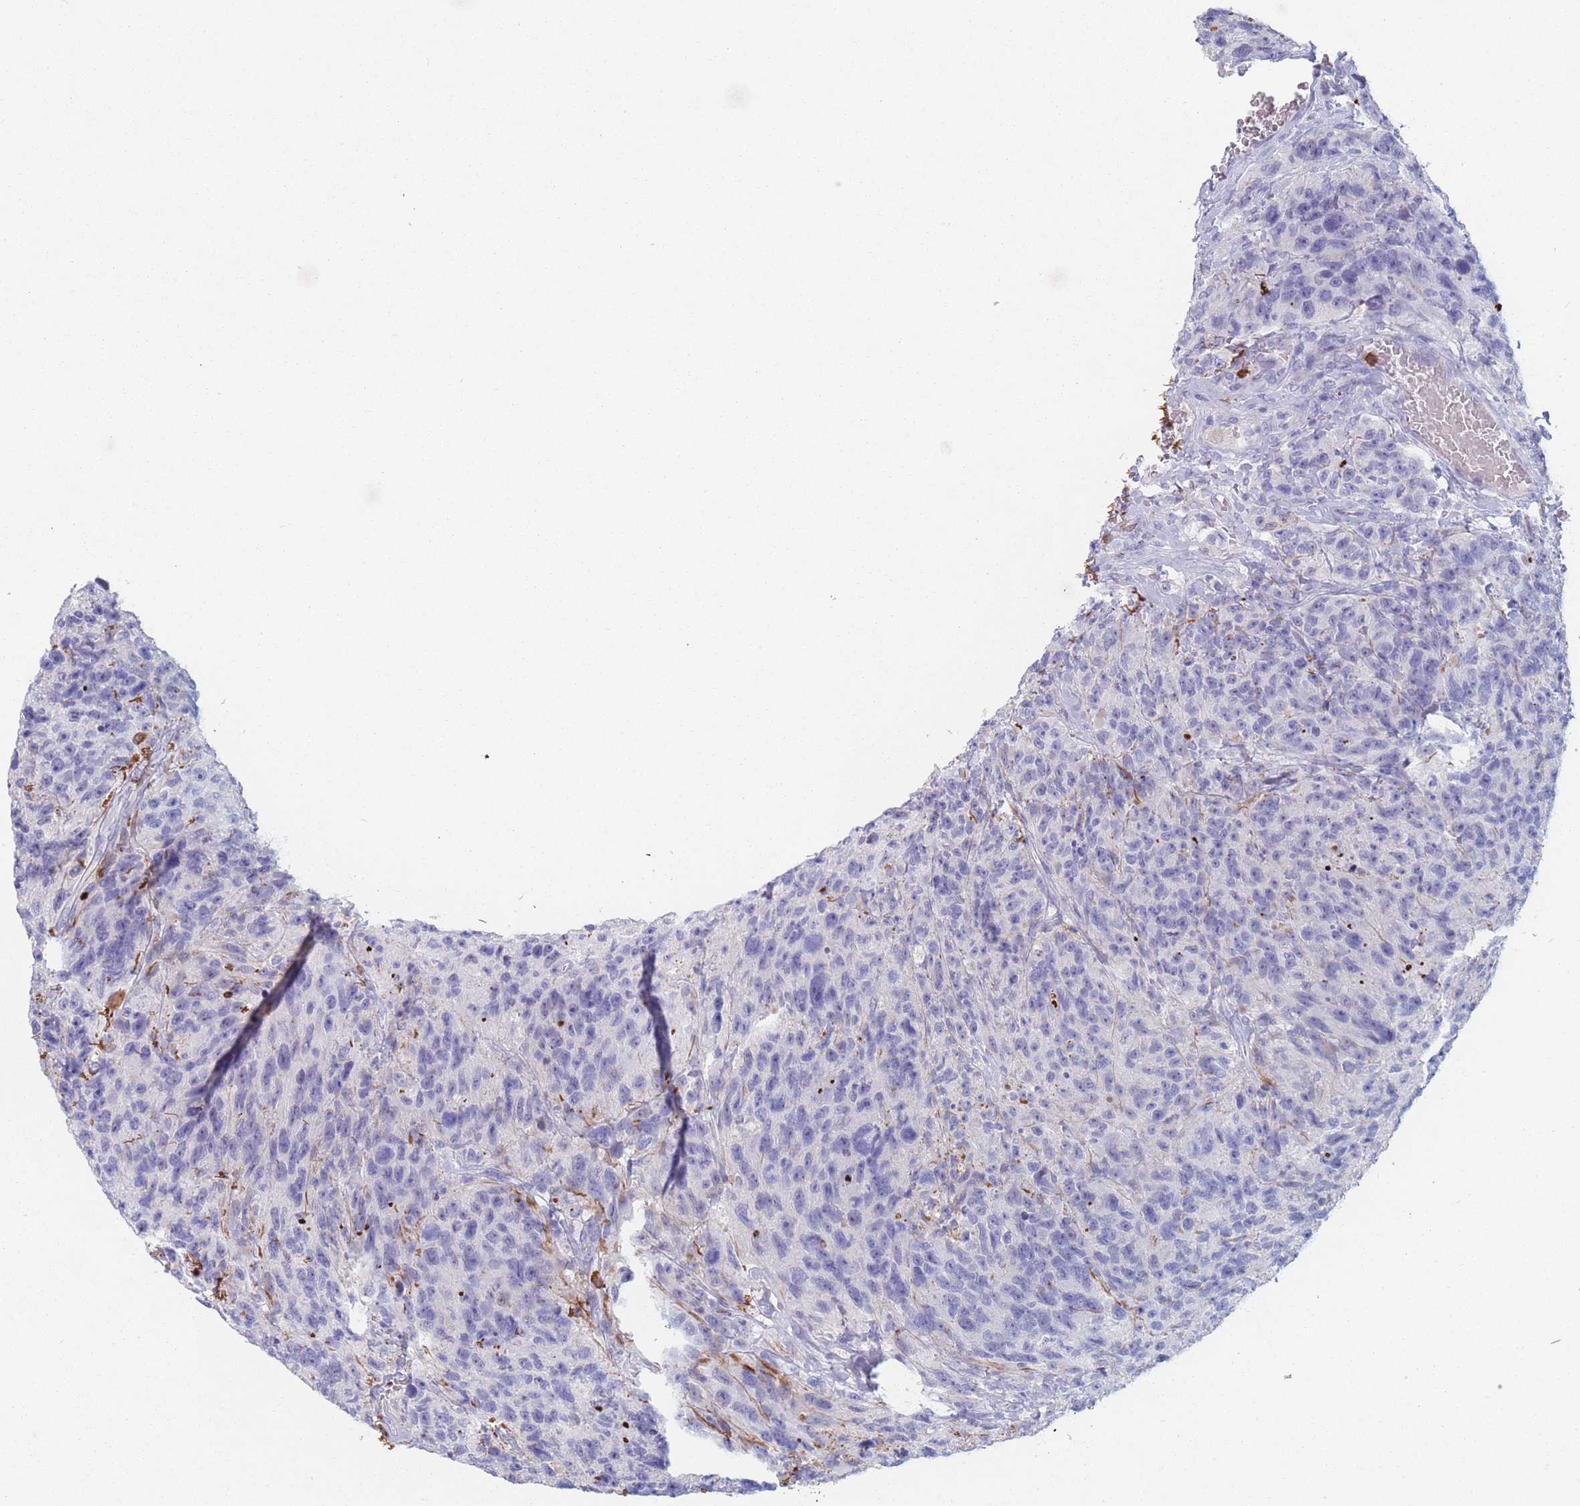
{"staining": {"intensity": "negative", "quantity": "none", "location": "none"}, "tissue": "glioma", "cell_type": "Tumor cells", "image_type": "cancer", "snomed": [{"axis": "morphology", "description": "Glioma, malignant, High grade"}, {"axis": "topography", "description": "Brain"}], "caption": "A micrograph of human glioma is negative for staining in tumor cells. Nuclei are stained in blue.", "gene": "ATP1A3", "patient": {"sex": "male", "age": 69}}